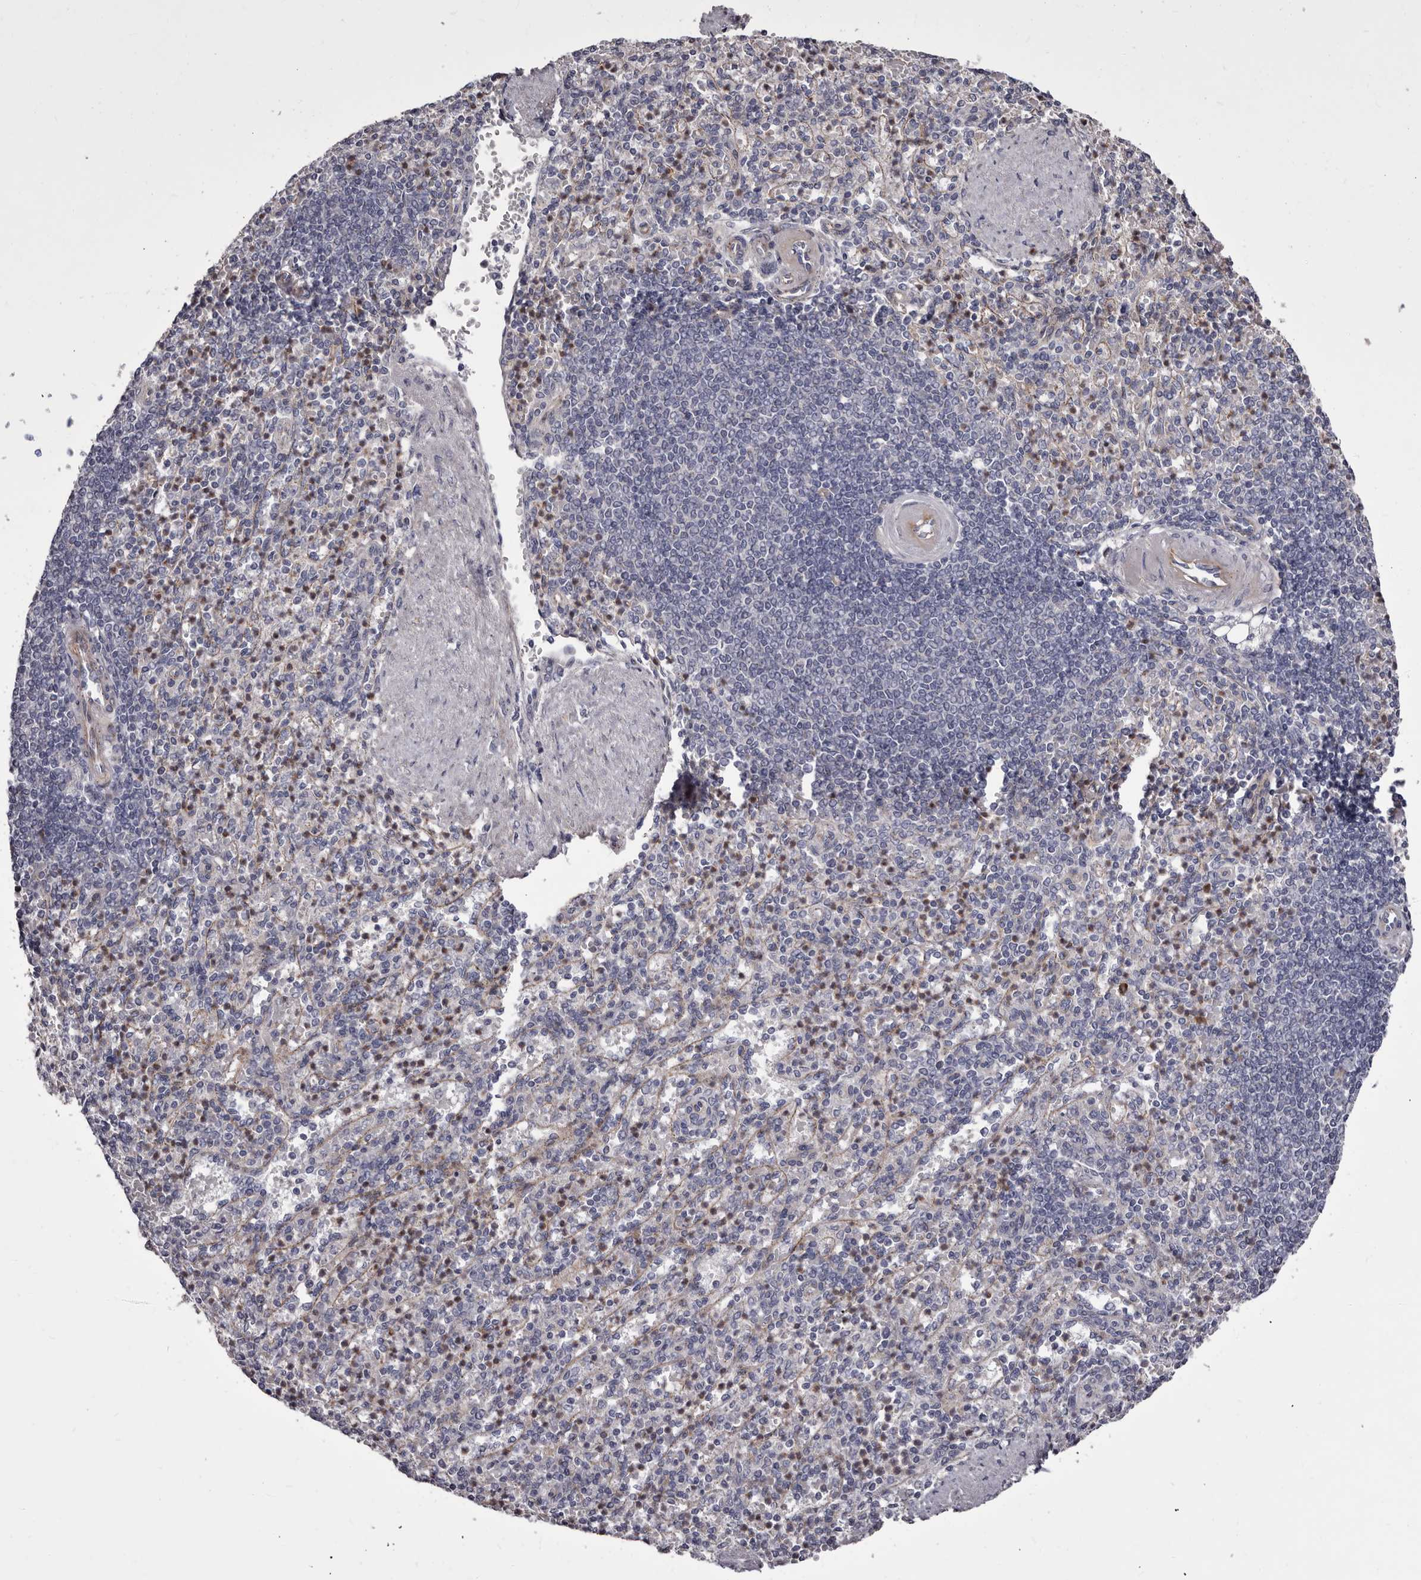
{"staining": {"intensity": "moderate", "quantity": "<25%", "location": "cytoplasmic/membranous"}, "tissue": "spleen", "cell_type": "Cells in red pulp", "image_type": "normal", "snomed": [{"axis": "morphology", "description": "Normal tissue, NOS"}, {"axis": "topography", "description": "Spleen"}], "caption": "A low amount of moderate cytoplasmic/membranous positivity is present in about <25% of cells in red pulp in unremarkable spleen.", "gene": "PEG10", "patient": {"sex": "female", "age": 74}}